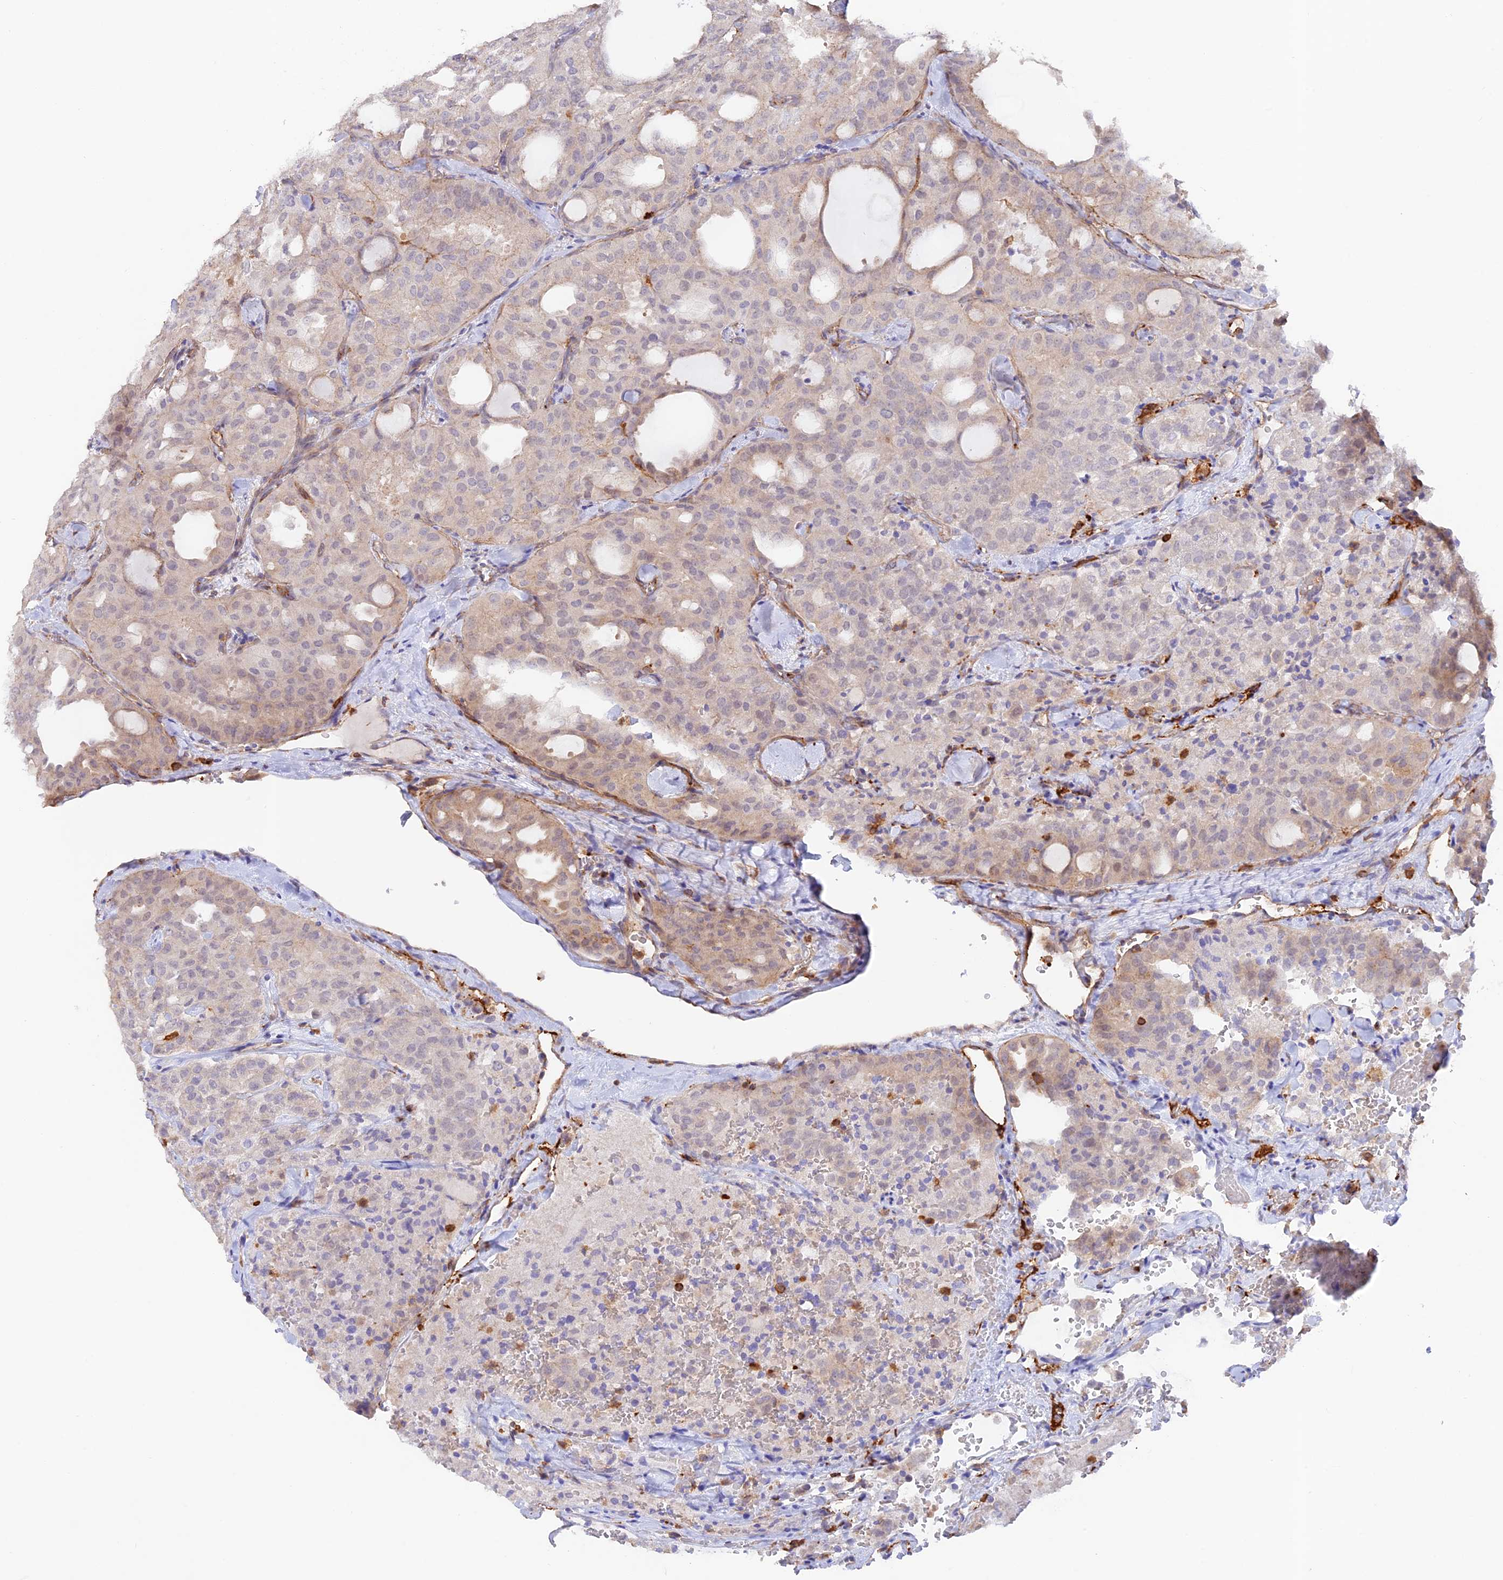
{"staining": {"intensity": "weak", "quantity": "<25%", "location": "cytoplasmic/membranous"}, "tissue": "thyroid cancer", "cell_type": "Tumor cells", "image_type": "cancer", "snomed": [{"axis": "morphology", "description": "Follicular adenoma carcinoma, NOS"}, {"axis": "topography", "description": "Thyroid gland"}], "caption": "The IHC photomicrograph has no significant positivity in tumor cells of thyroid cancer tissue. (Brightfield microscopy of DAB (3,3'-diaminobenzidine) immunohistochemistry (IHC) at high magnification).", "gene": "DENND1C", "patient": {"sex": "male", "age": 75}}